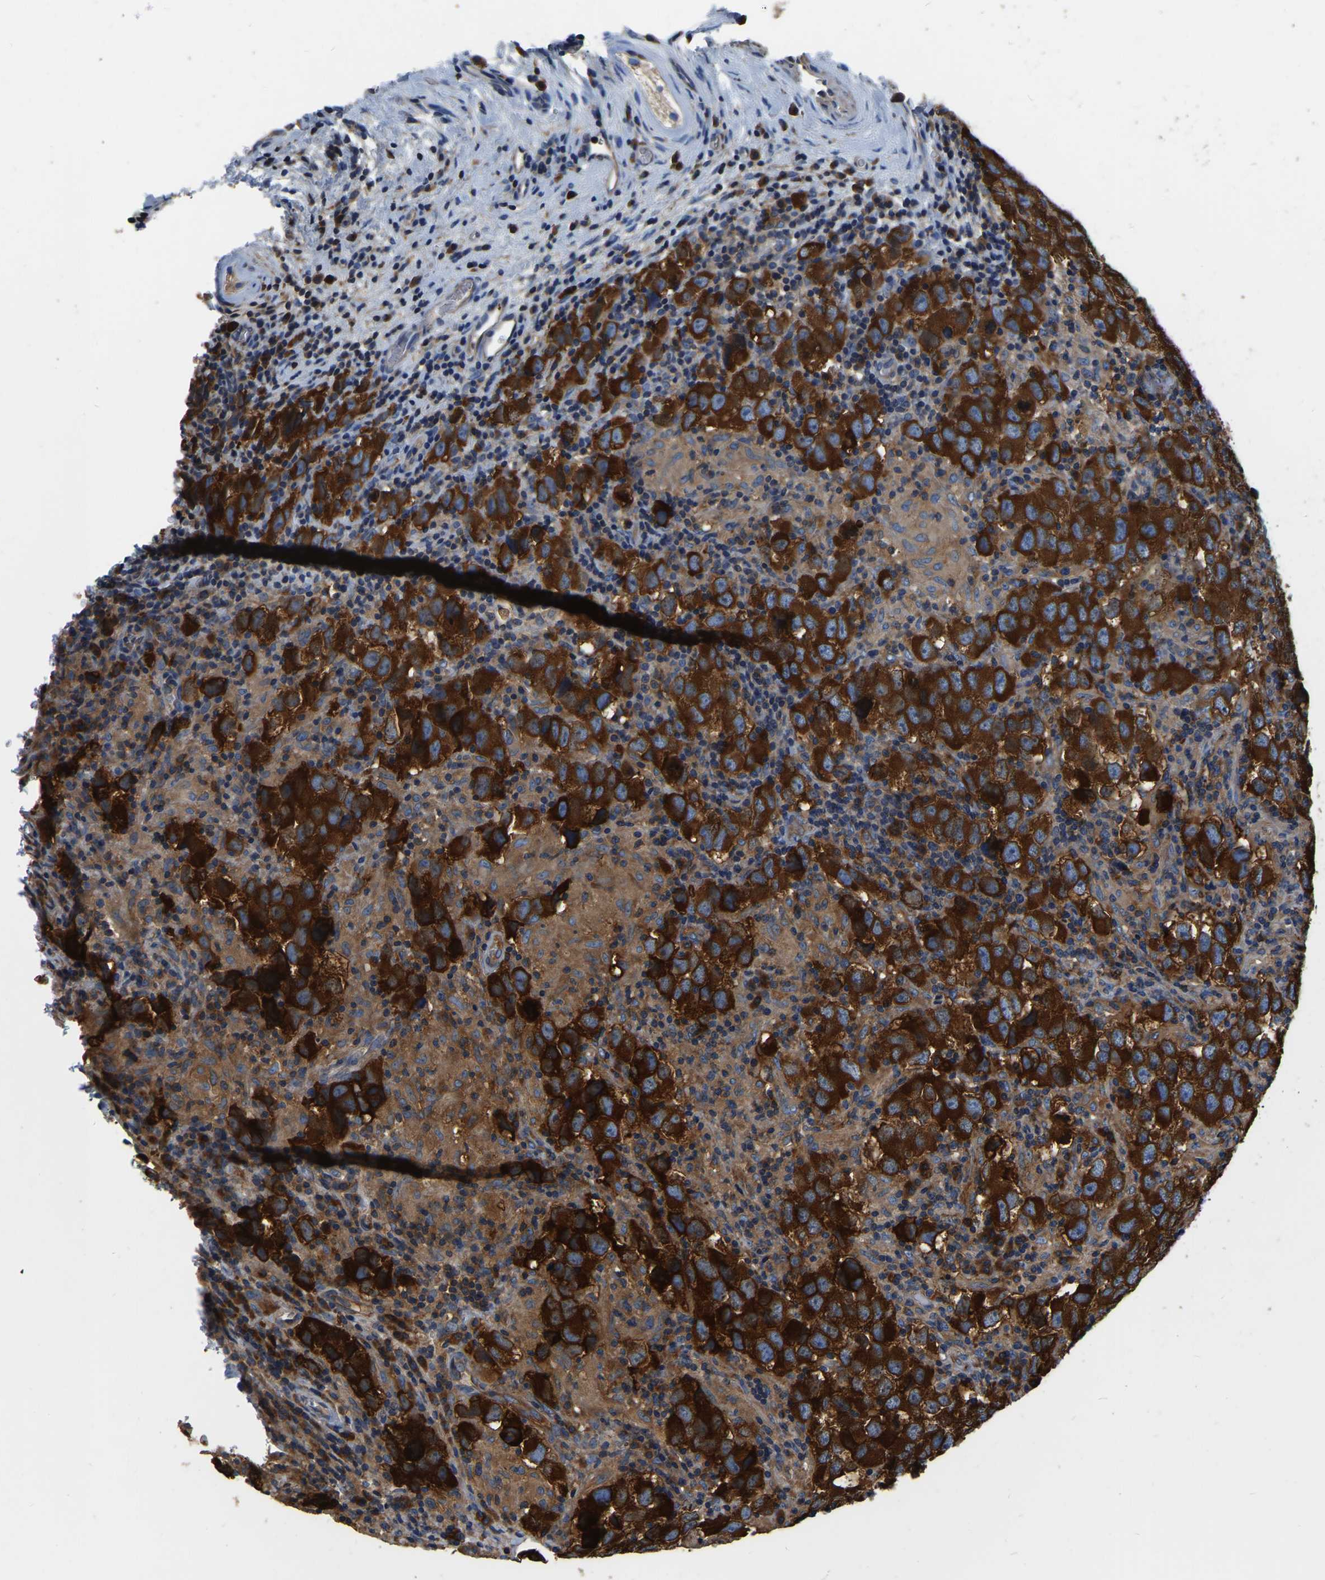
{"staining": {"intensity": "strong", "quantity": ">75%", "location": "cytoplasmic/membranous"}, "tissue": "testis cancer", "cell_type": "Tumor cells", "image_type": "cancer", "snomed": [{"axis": "morphology", "description": "Carcinoma, Embryonal, NOS"}, {"axis": "topography", "description": "Testis"}], "caption": "Immunohistochemical staining of human testis embryonal carcinoma demonstrates high levels of strong cytoplasmic/membranous protein staining in approximately >75% of tumor cells. (DAB (3,3'-diaminobenzidine) IHC, brown staining for protein, blue staining for nuclei).", "gene": "GARS1", "patient": {"sex": "male", "age": 21}}